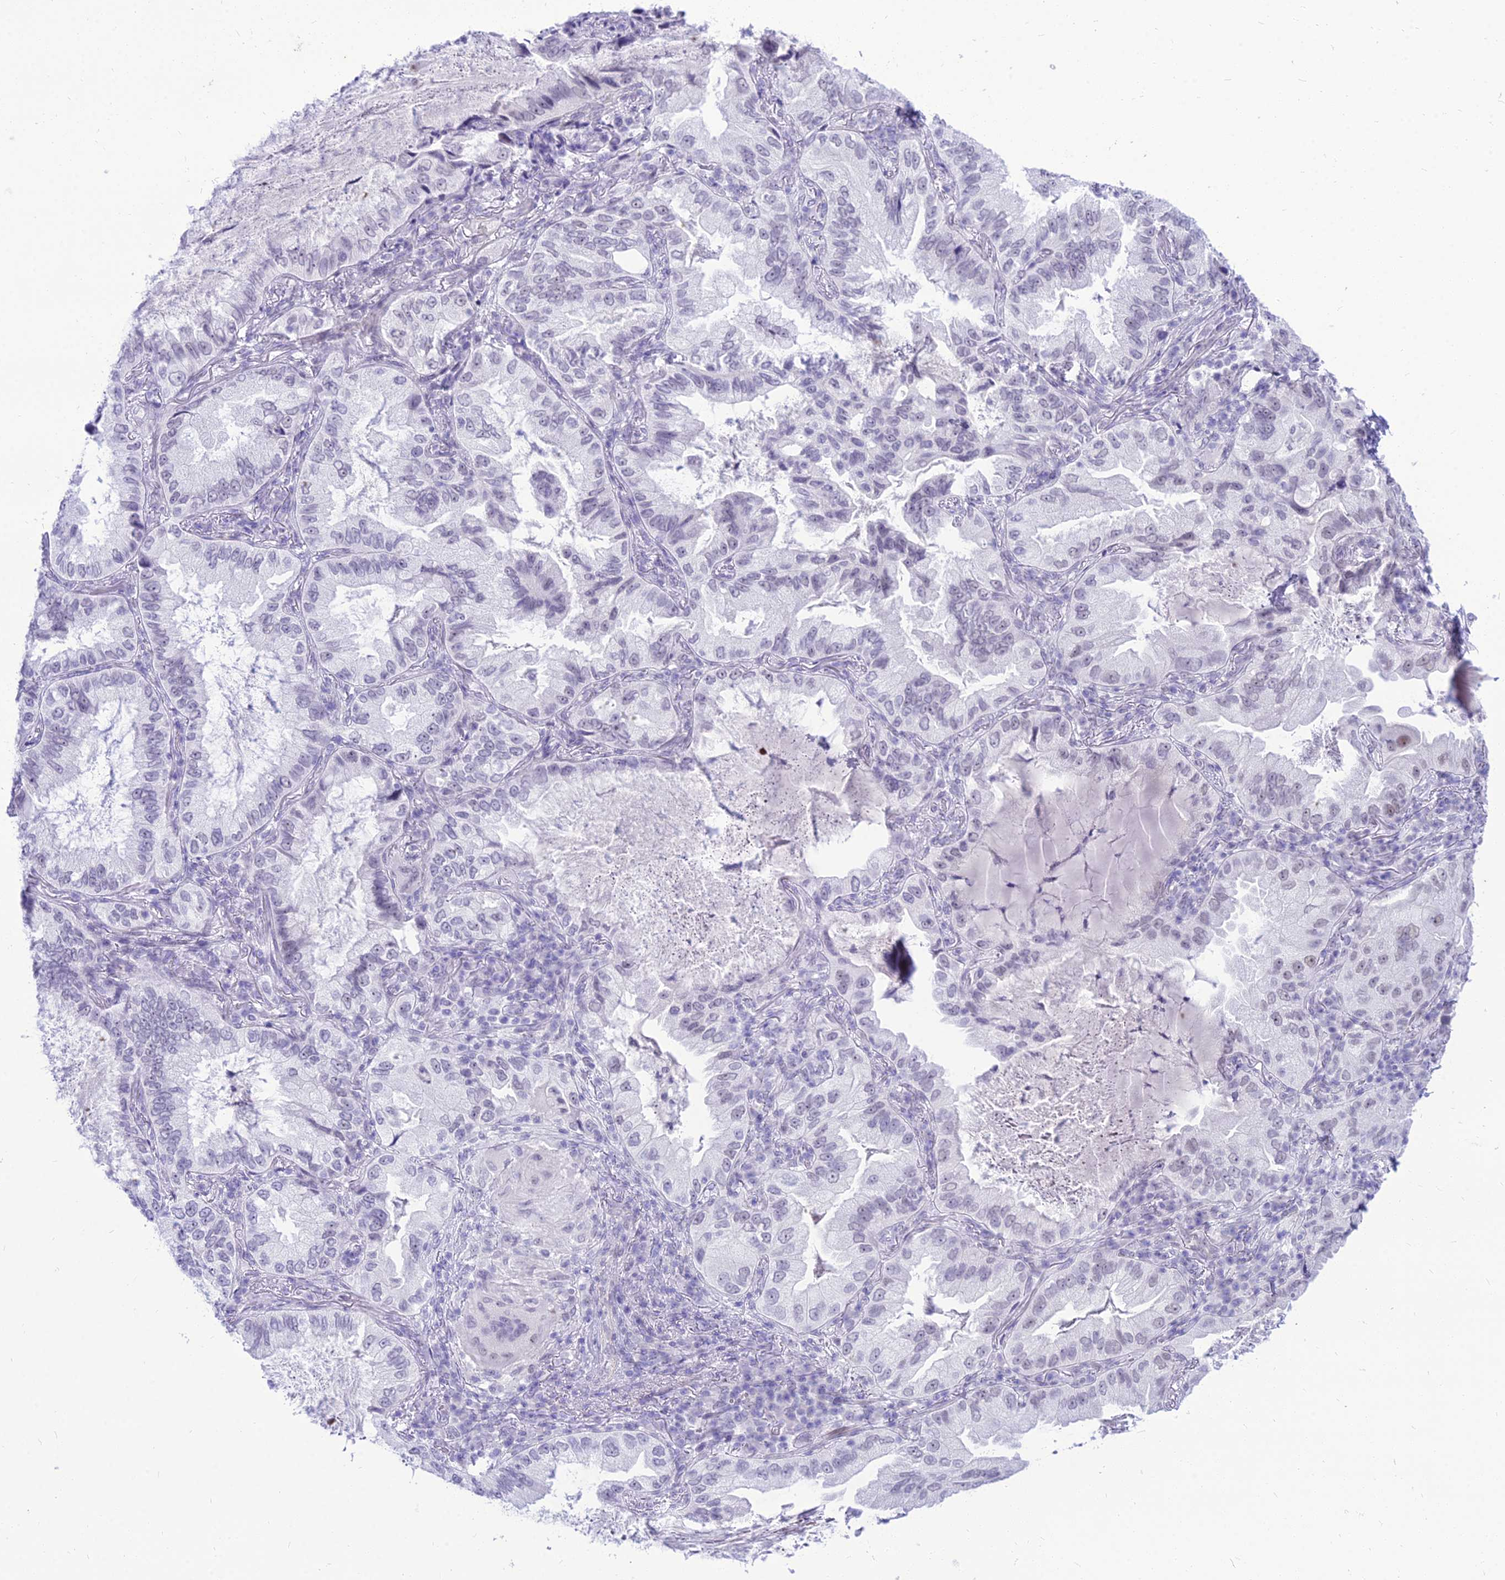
{"staining": {"intensity": "negative", "quantity": "none", "location": "none"}, "tissue": "lung cancer", "cell_type": "Tumor cells", "image_type": "cancer", "snomed": [{"axis": "morphology", "description": "Adenocarcinoma, NOS"}, {"axis": "topography", "description": "Lung"}], "caption": "The image shows no significant staining in tumor cells of lung cancer.", "gene": "DHX40", "patient": {"sex": "female", "age": 69}}